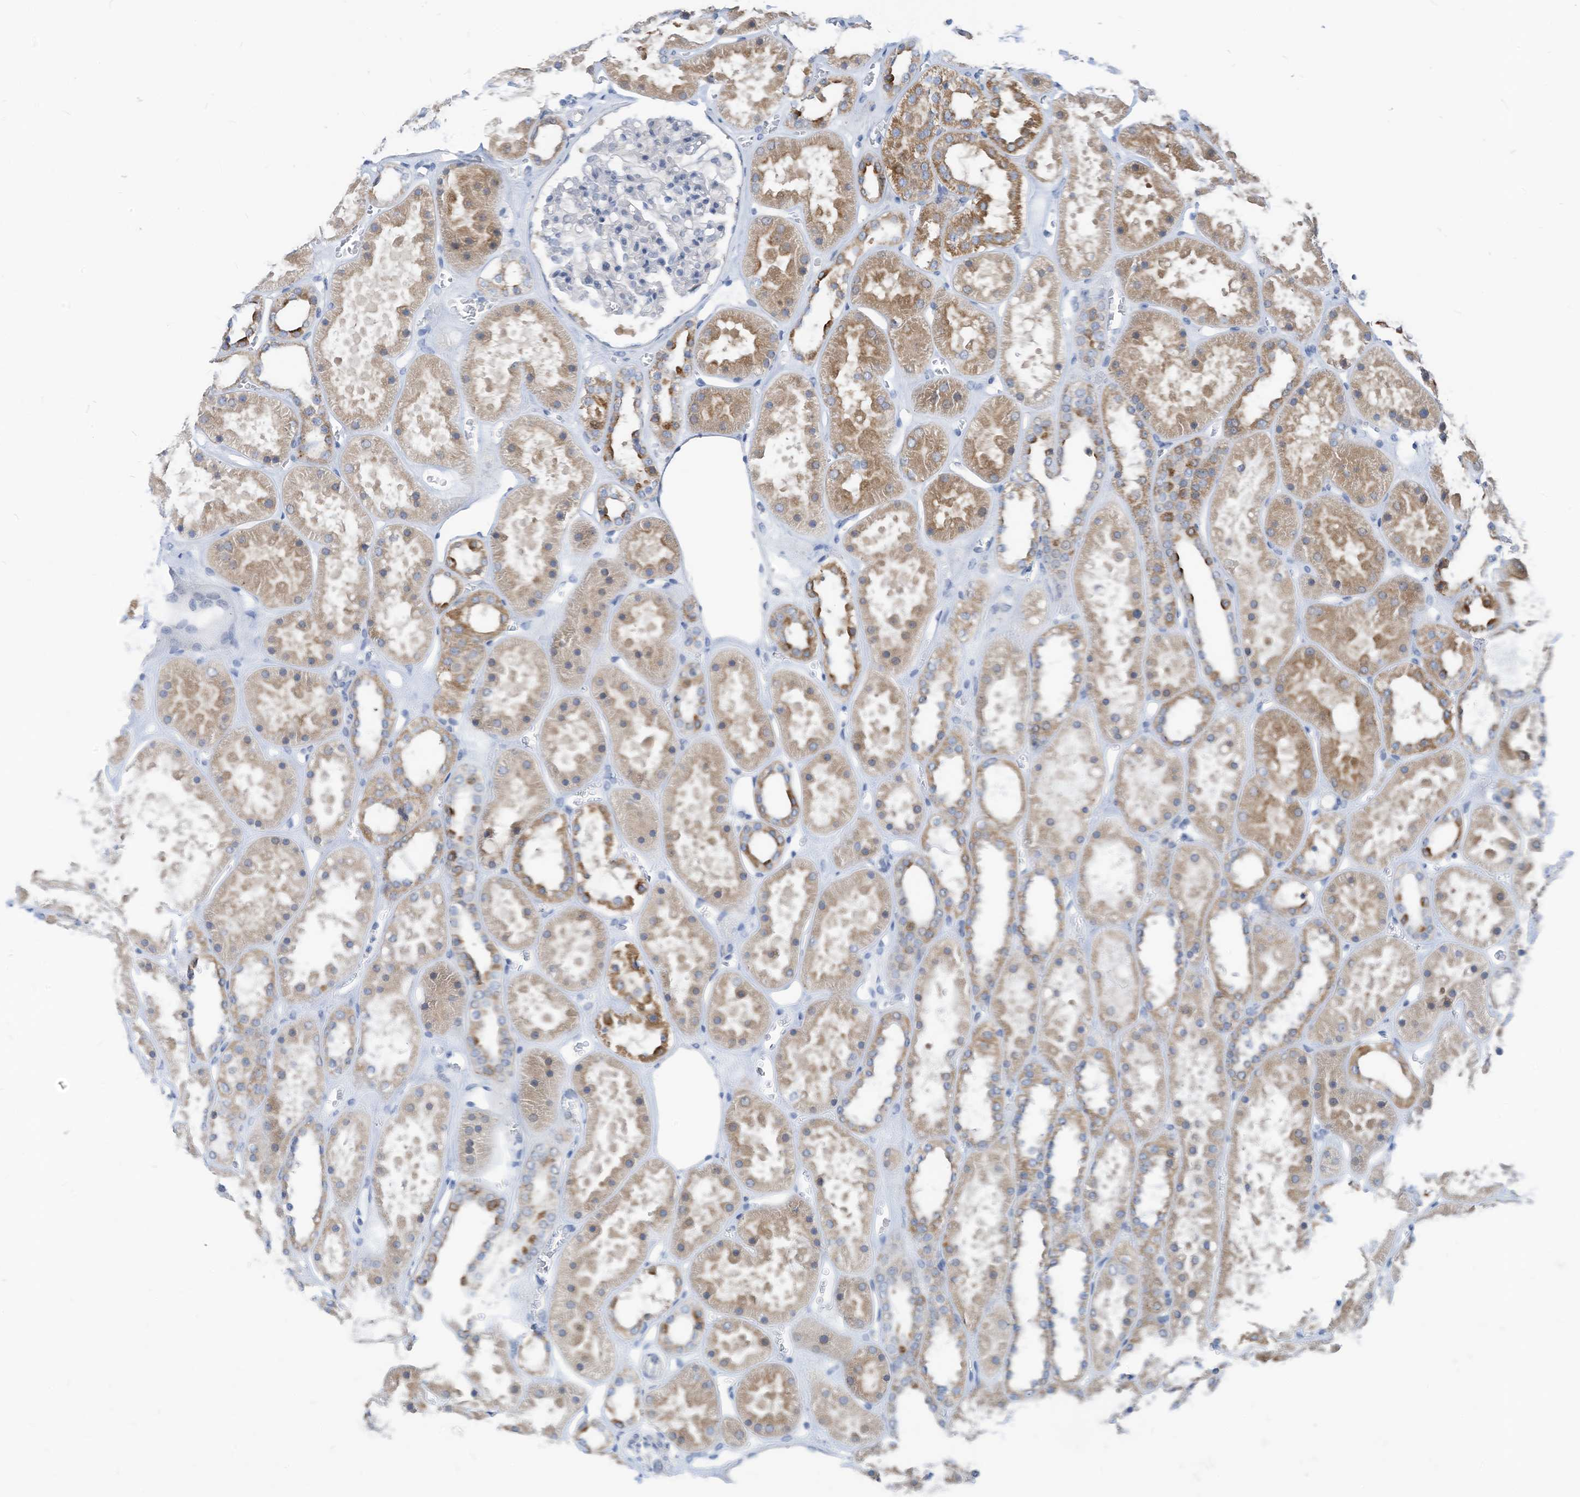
{"staining": {"intensity": "negative", "quantity": "none", "location": "none"}, "tissue": "kidney", "cell_type": "Cells in glomeruli", "image_type": "normal", "snomed": [{"axis": "morphology", "description": "Normal tissue, NOS"}, {"axis": "topography", "description": "Kidney"}], "caption": "Immunohistochemistry (IHC) of unremarkable human kidney reveals no expression in cells in glomeruli.", "gene": "LDAH", "patient": {"sex": "female", "age": 41}}